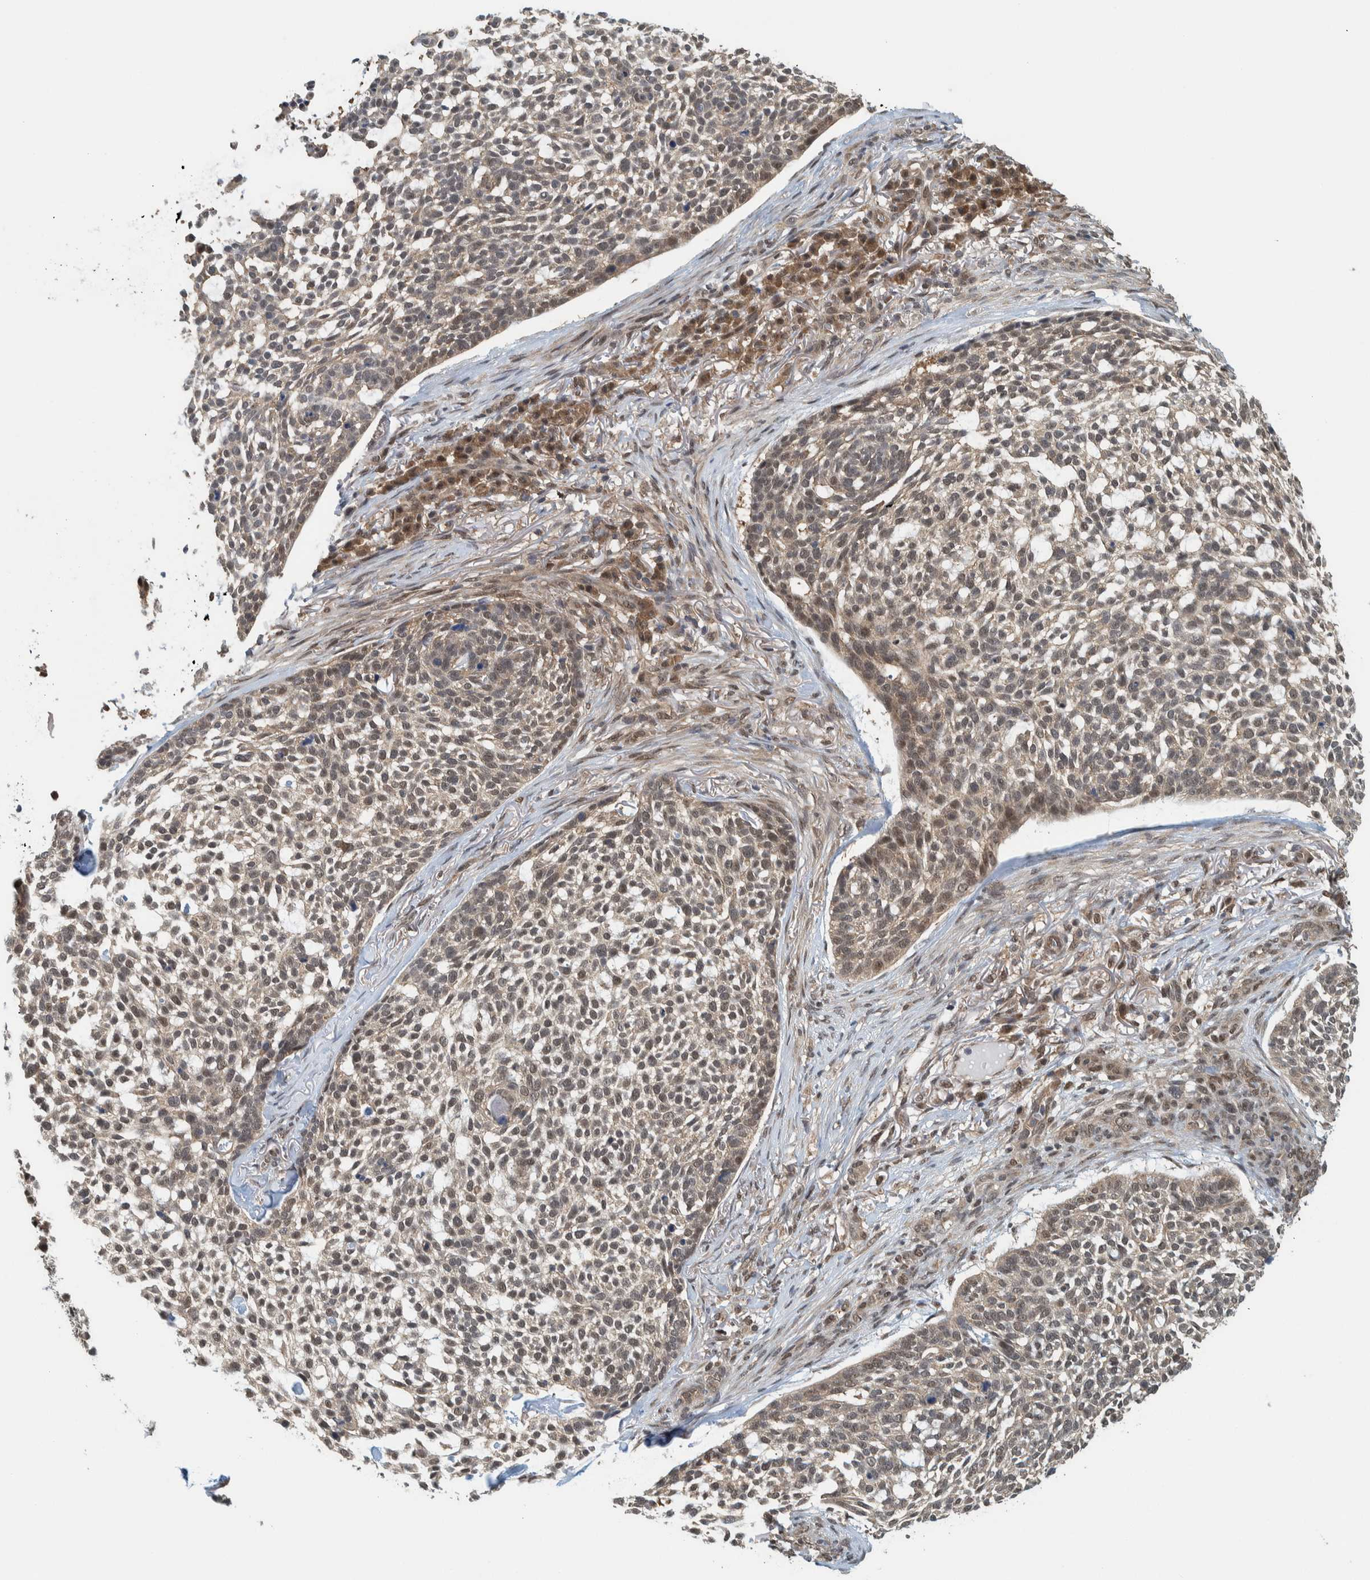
{"staining": {"intensity": "moderate", "quantity": "25%-75%", "location": "cytoplasmic/membranous"}, "tissue": "skin cancer", "cell_type": "Tumor cells", "image_type": "cancer", "snomed": [{"axis": "morphology", "description": "Basal cell carcinoma"}, {"axis": "topography", "description": "Skin"}], "caption": "DAB immunohistochemical staining of skin basal cell carcinoma reveals moderate cytoplasmic/membranous protein positivity in about 25%-75% of tumor cells.", "gene": "COPS3", "patient": {"sex": "female", "age": 64}}